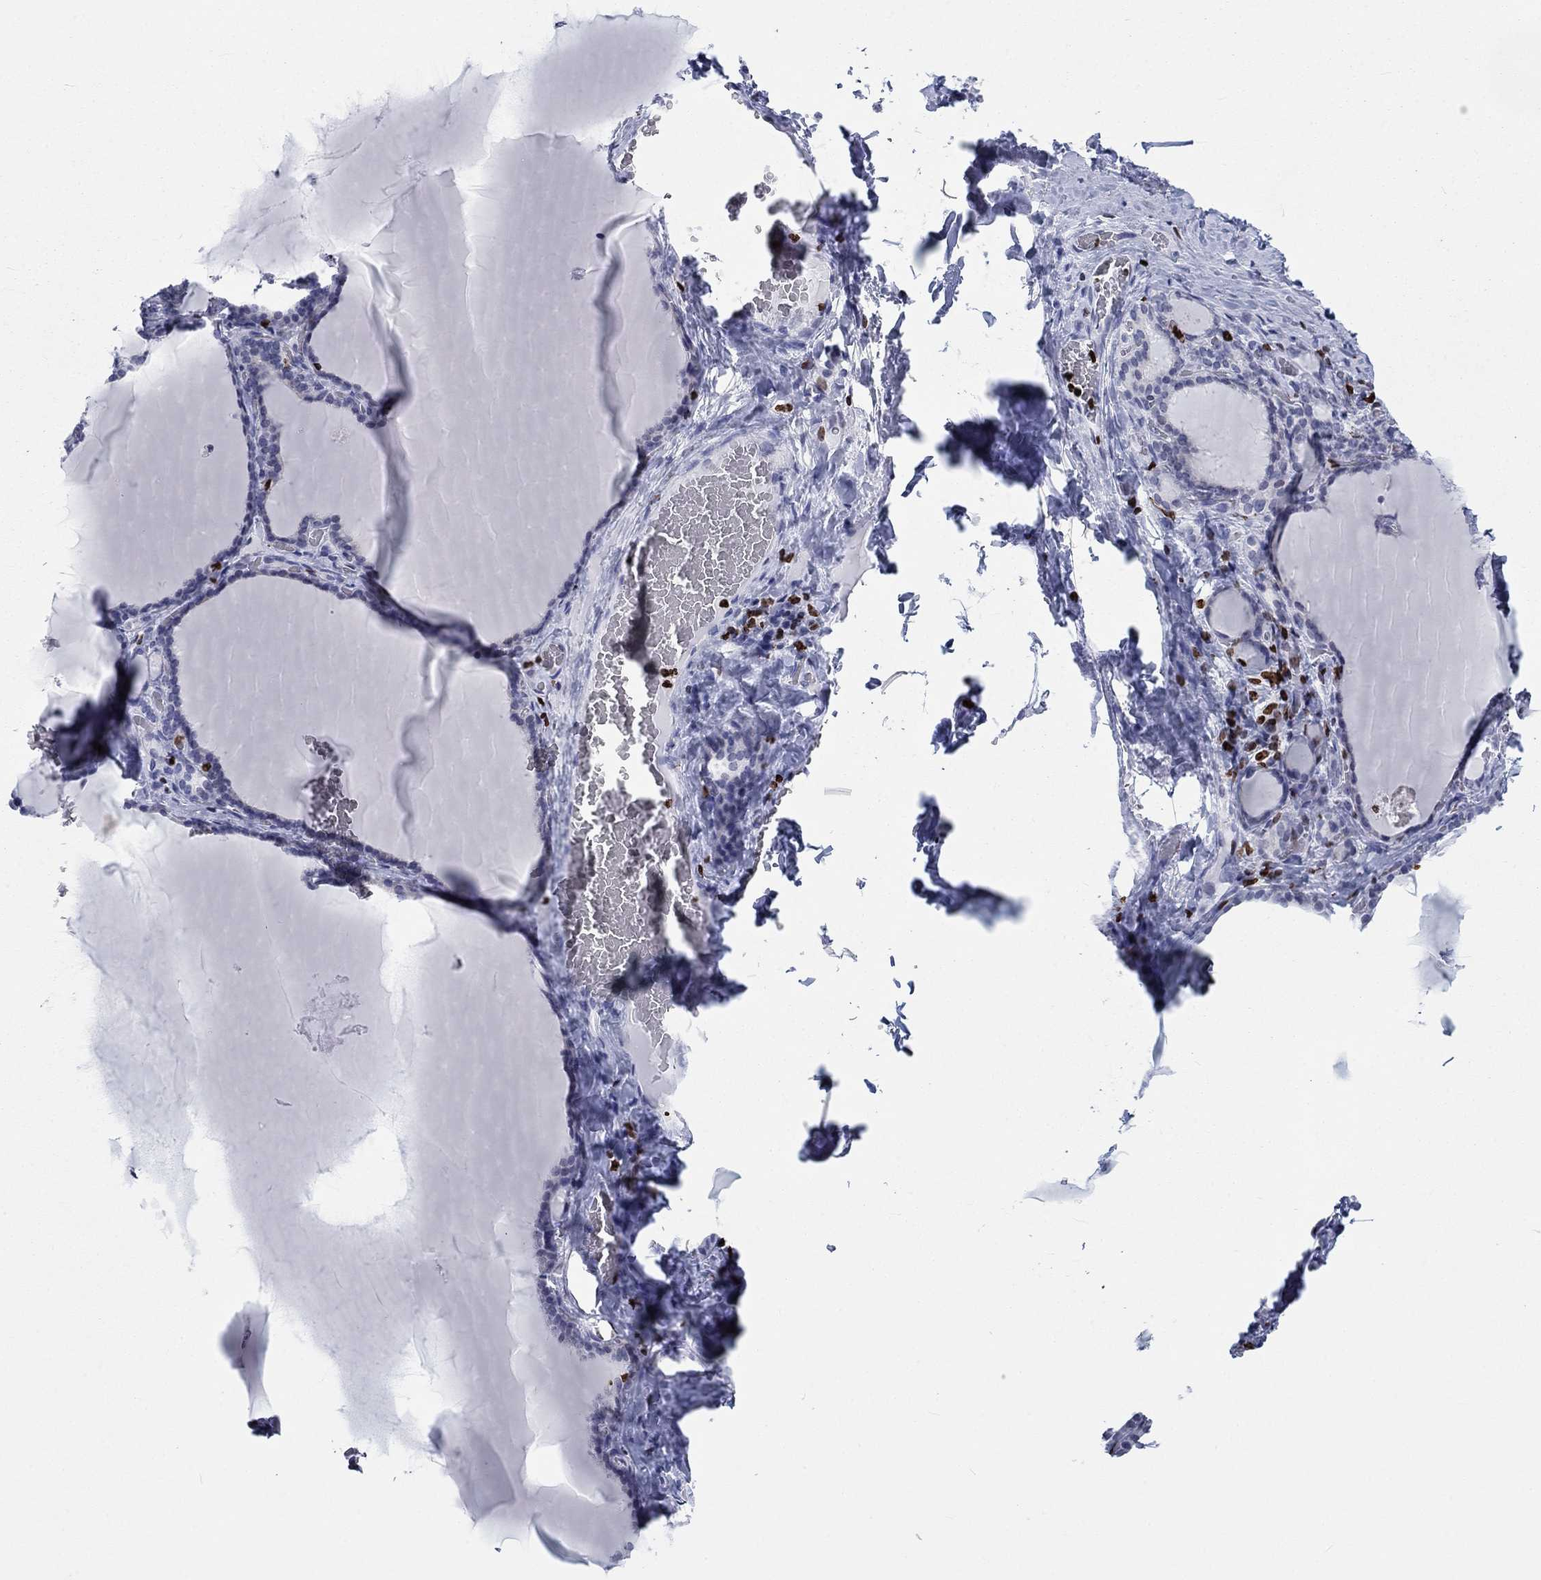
{"staining": {"intensity": "strong", "quantity": "<25%", "location": "nuclear"}, "tissue": "thyroid gland", "cell_type": "Glandular cells", "image_type": "normal", "snomed": [{"axis": "morphology", "description": "Normal tissue, NOS"}, {"axis": "morphology", "description": "Hyperplasia, NOS"}, {"axis": "topography", "description": "Thyroid gland"}], "caption": "Protein staining of unremarkable thyroid gland reveals strong nuclear positivity in approximately <25% of glandular cells. The staining was performed using DAB, with brown indicating positive protein expression. Nuclei are stained blue with hematoxylin.", "gene": "H1", "patient": {"sex": "female", "age": 27}}